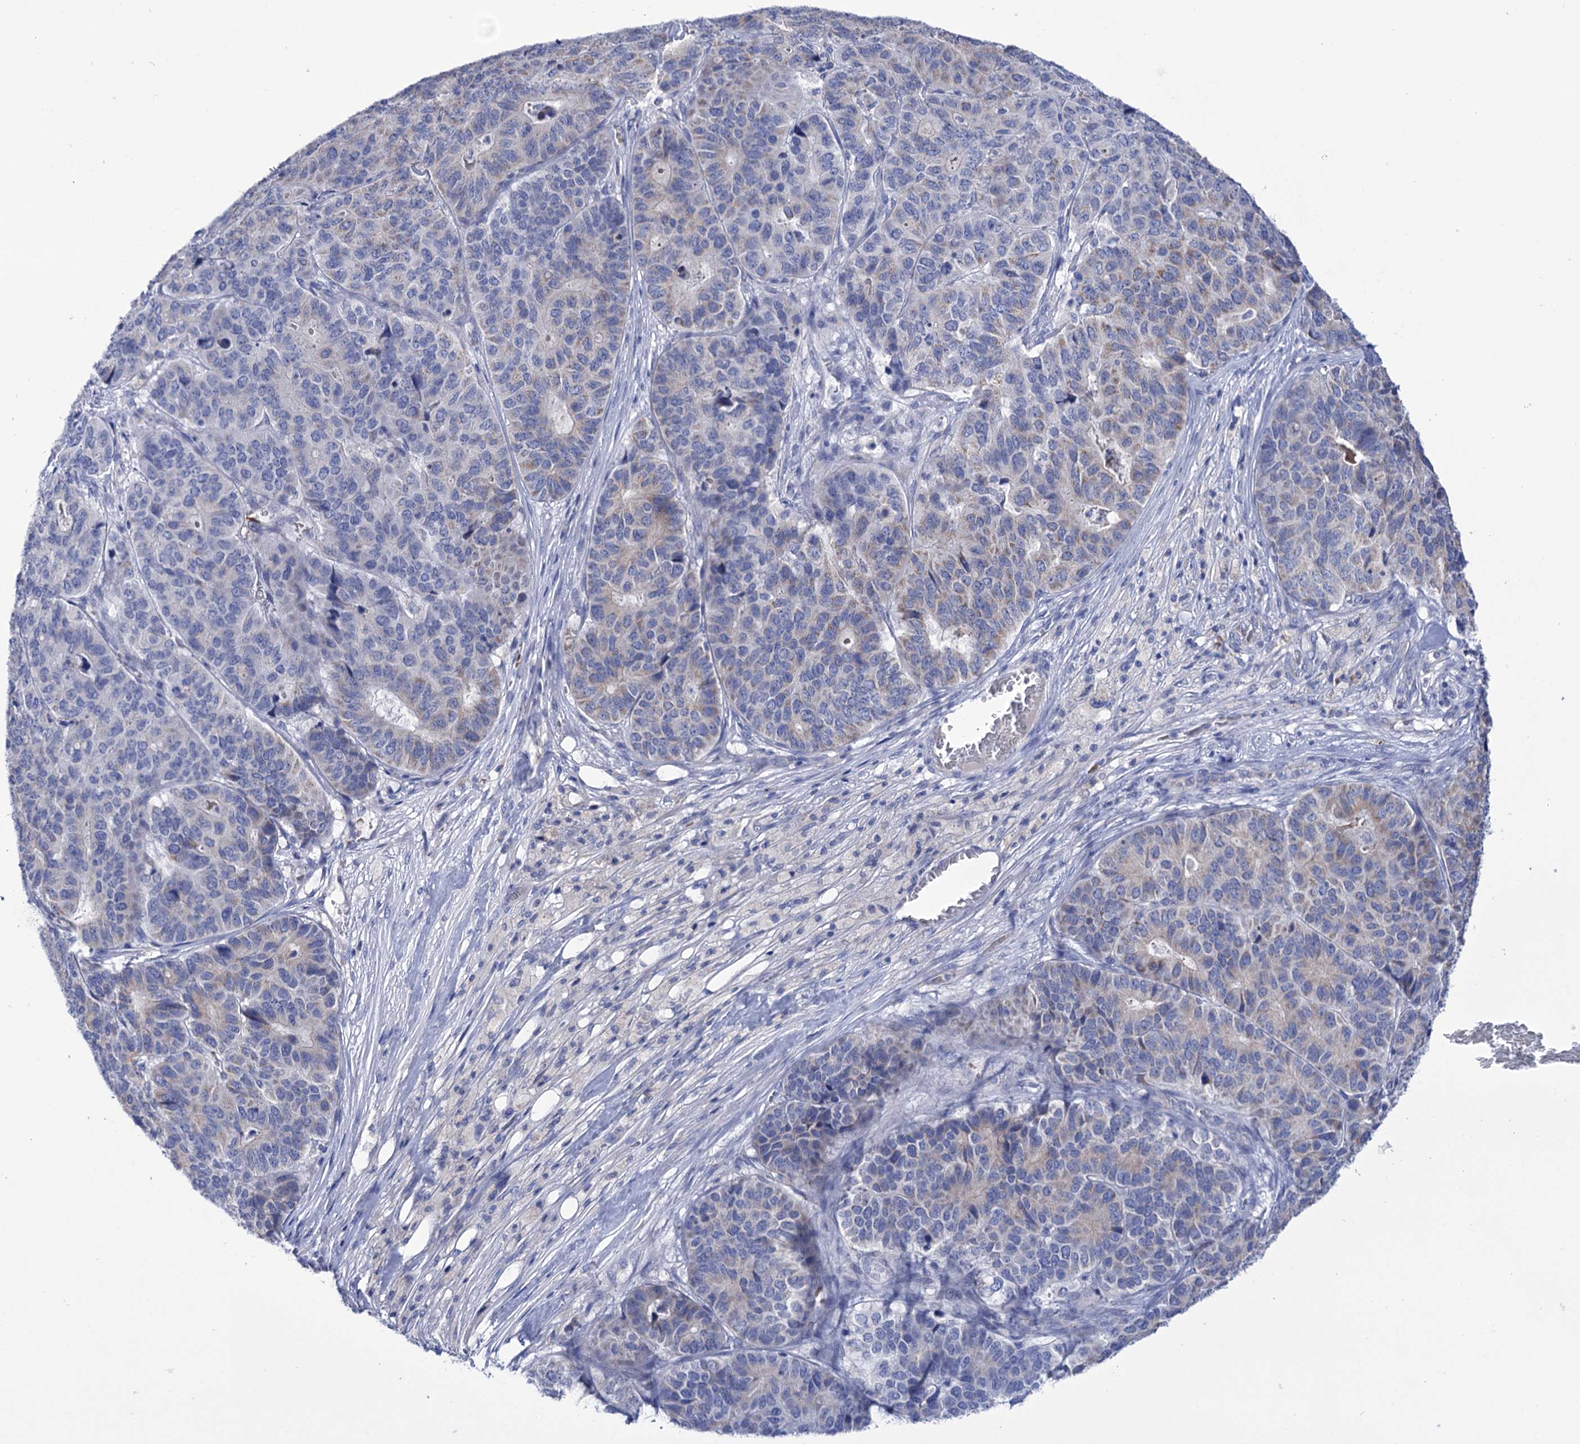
{"staining": {"intensity": "negative", "quantity": "none", "location": "none"}, "tissue": "pancreatic cancer", "cell_type": "Tumor cells", "image_type": "cancer", "snomed": [{"axis": "morphology", "description": "Adenocarcinoma, NOS"}, {"axis": "topography", "description": "Pancreas"}], "caption": "Tumor cells show no significant protein positivity in pancreatic adenocarcinoma.", "gene": "YARS2", "patient": {"sex": "male", "age": 50}}